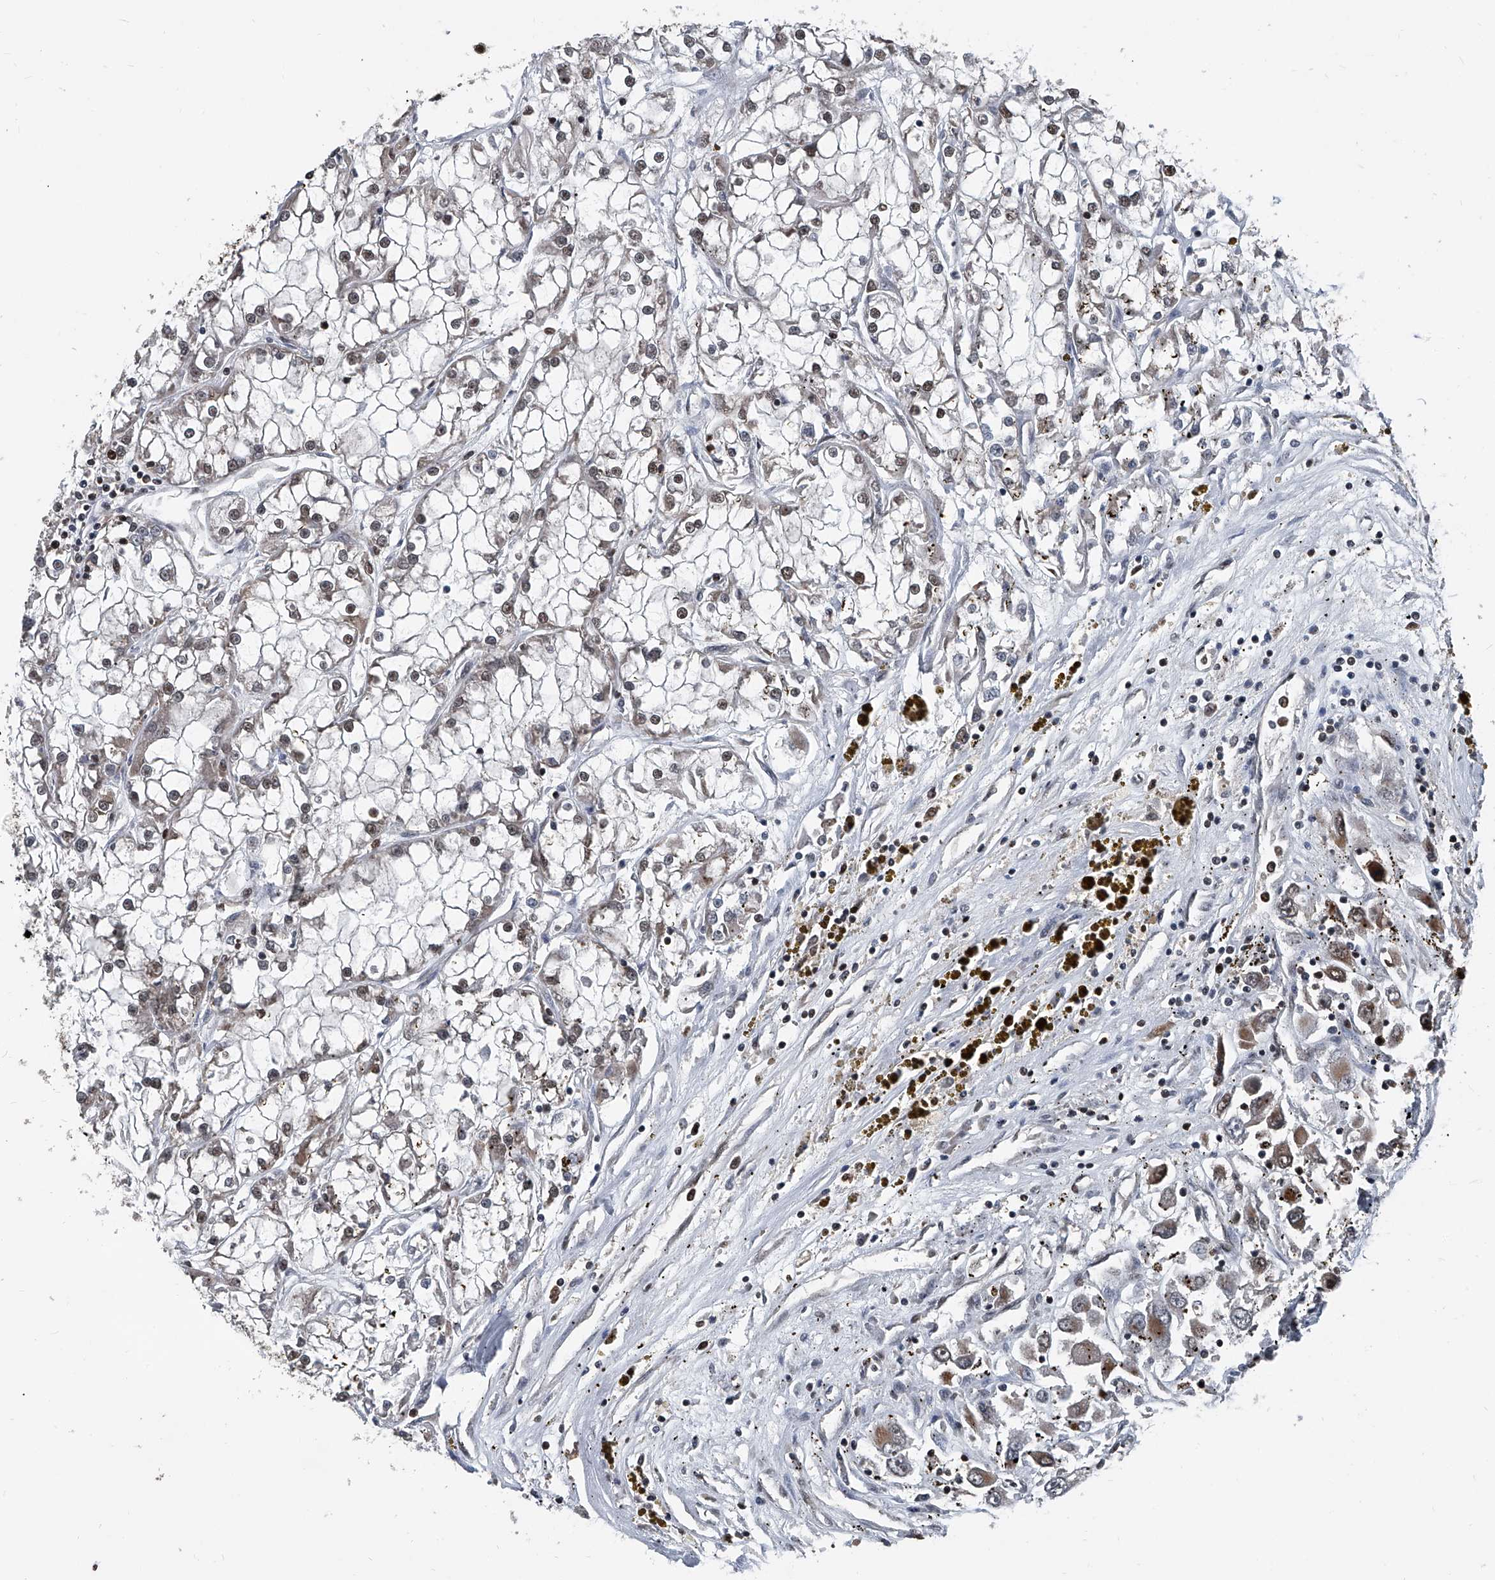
{"staining": {"intensity": "weak", "quantity": "<25%", "location": "nuclear"}, "tissue": "renal cancer", "cell_type": "Tumor cells", "image_type": "cancer", "snomed": [{"axis": "morphology", "description": "Adenocarcinoma, NOS"}, {"axis": "topography", "description": "Kidney"}], "caption": "Tumor cells show no significant protein positivity in renal cancer.", "gene": "FKBP5", "patient": {"sex": "female", "age": 52}}